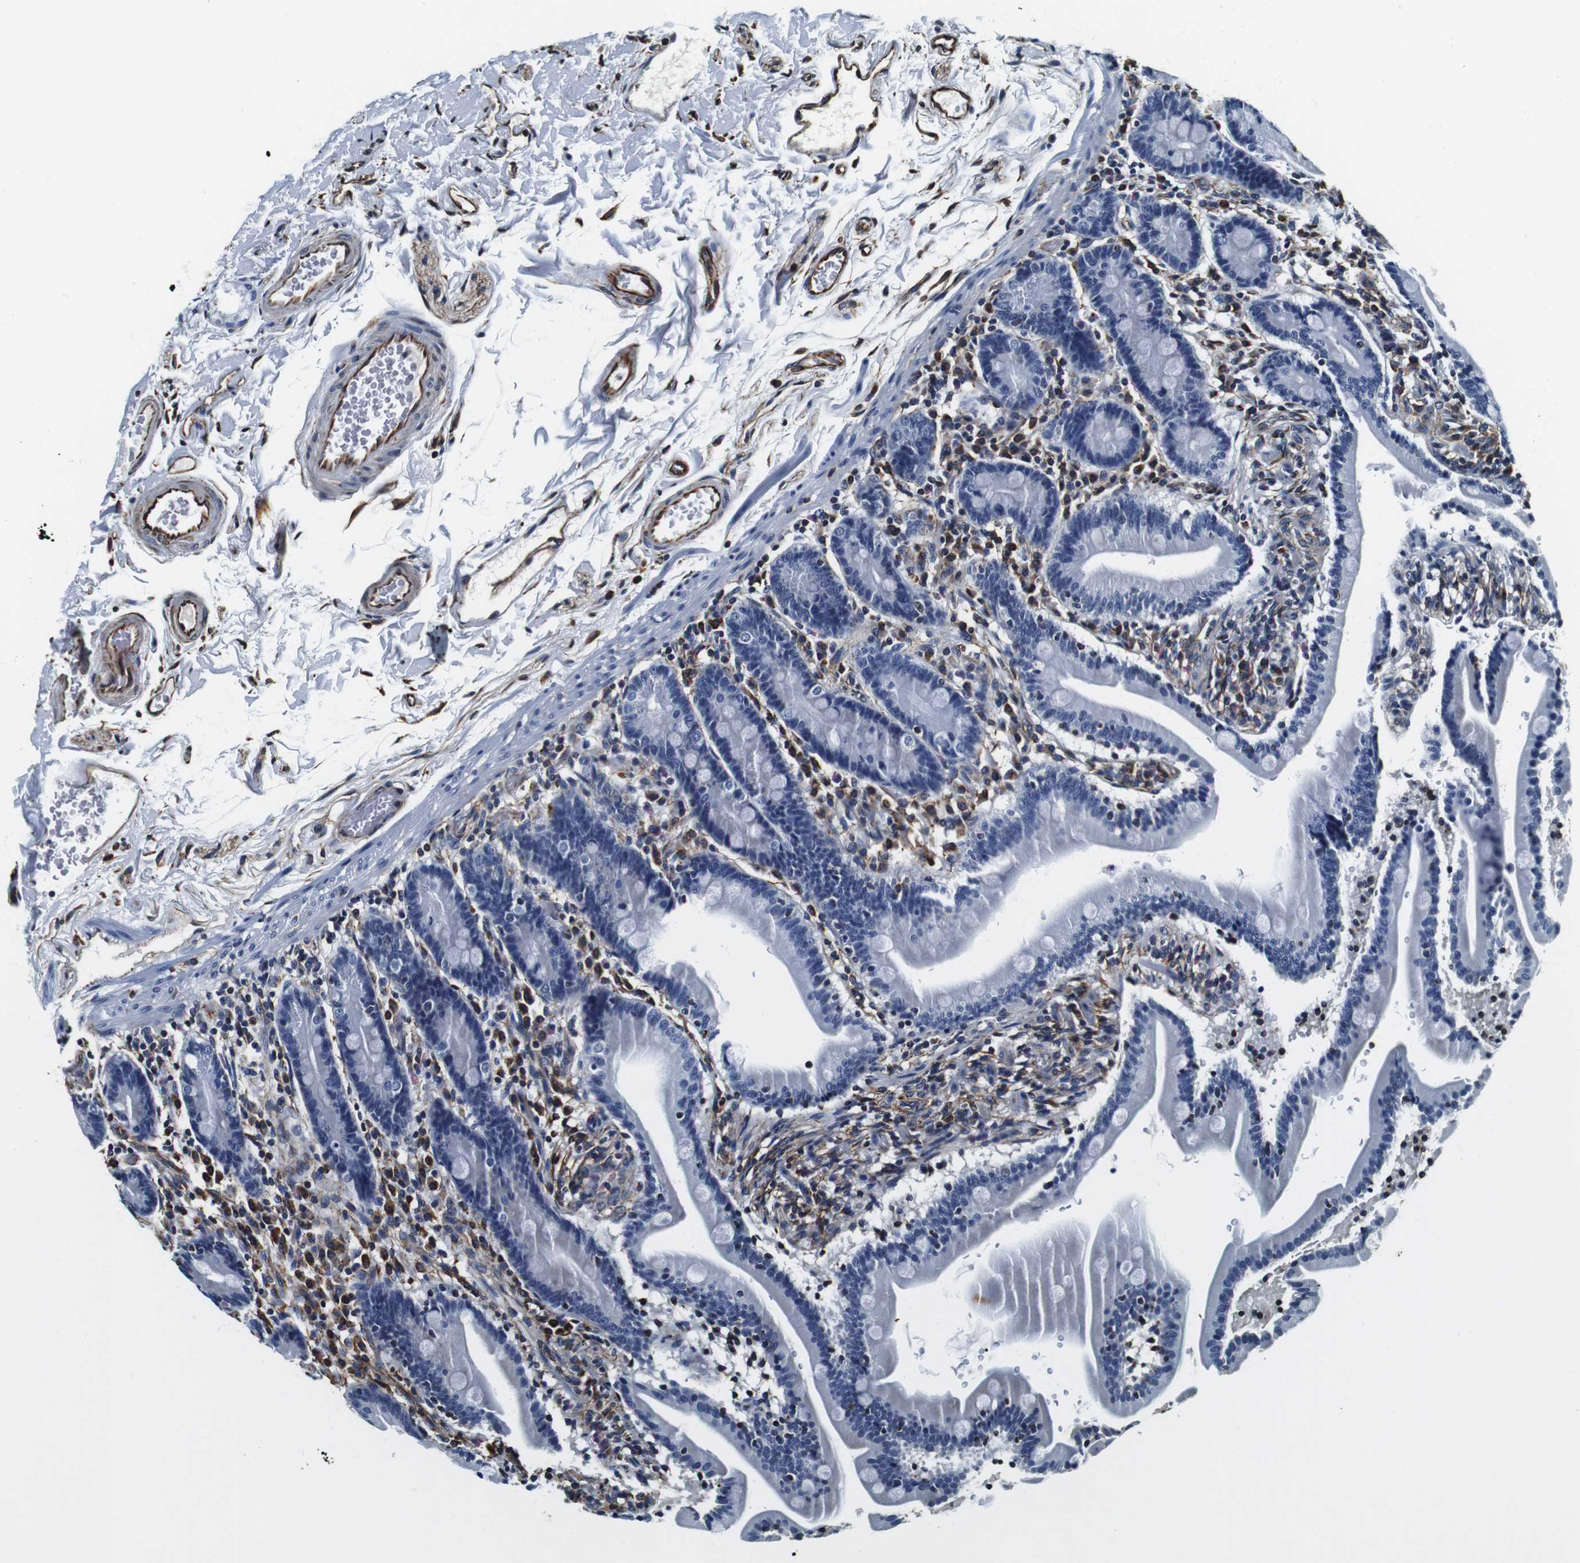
{"staining": {"intensity": "negative", "quantity": "none", "location": "none"}, "tissue": "duodenum", "cell_type": "Glandular cells", "image_type": "normal", "snomed": [{"axis": "morphology", "description": "Normal tissue, NOS"}, {"axis": "topography", "description": "Duodenum"}], "caption": "The IHC histopathology image has no significant positivity in glandular cells of duodenum.", "gene": "GJE1", "patient": {"sex": "male", "age": 54}}